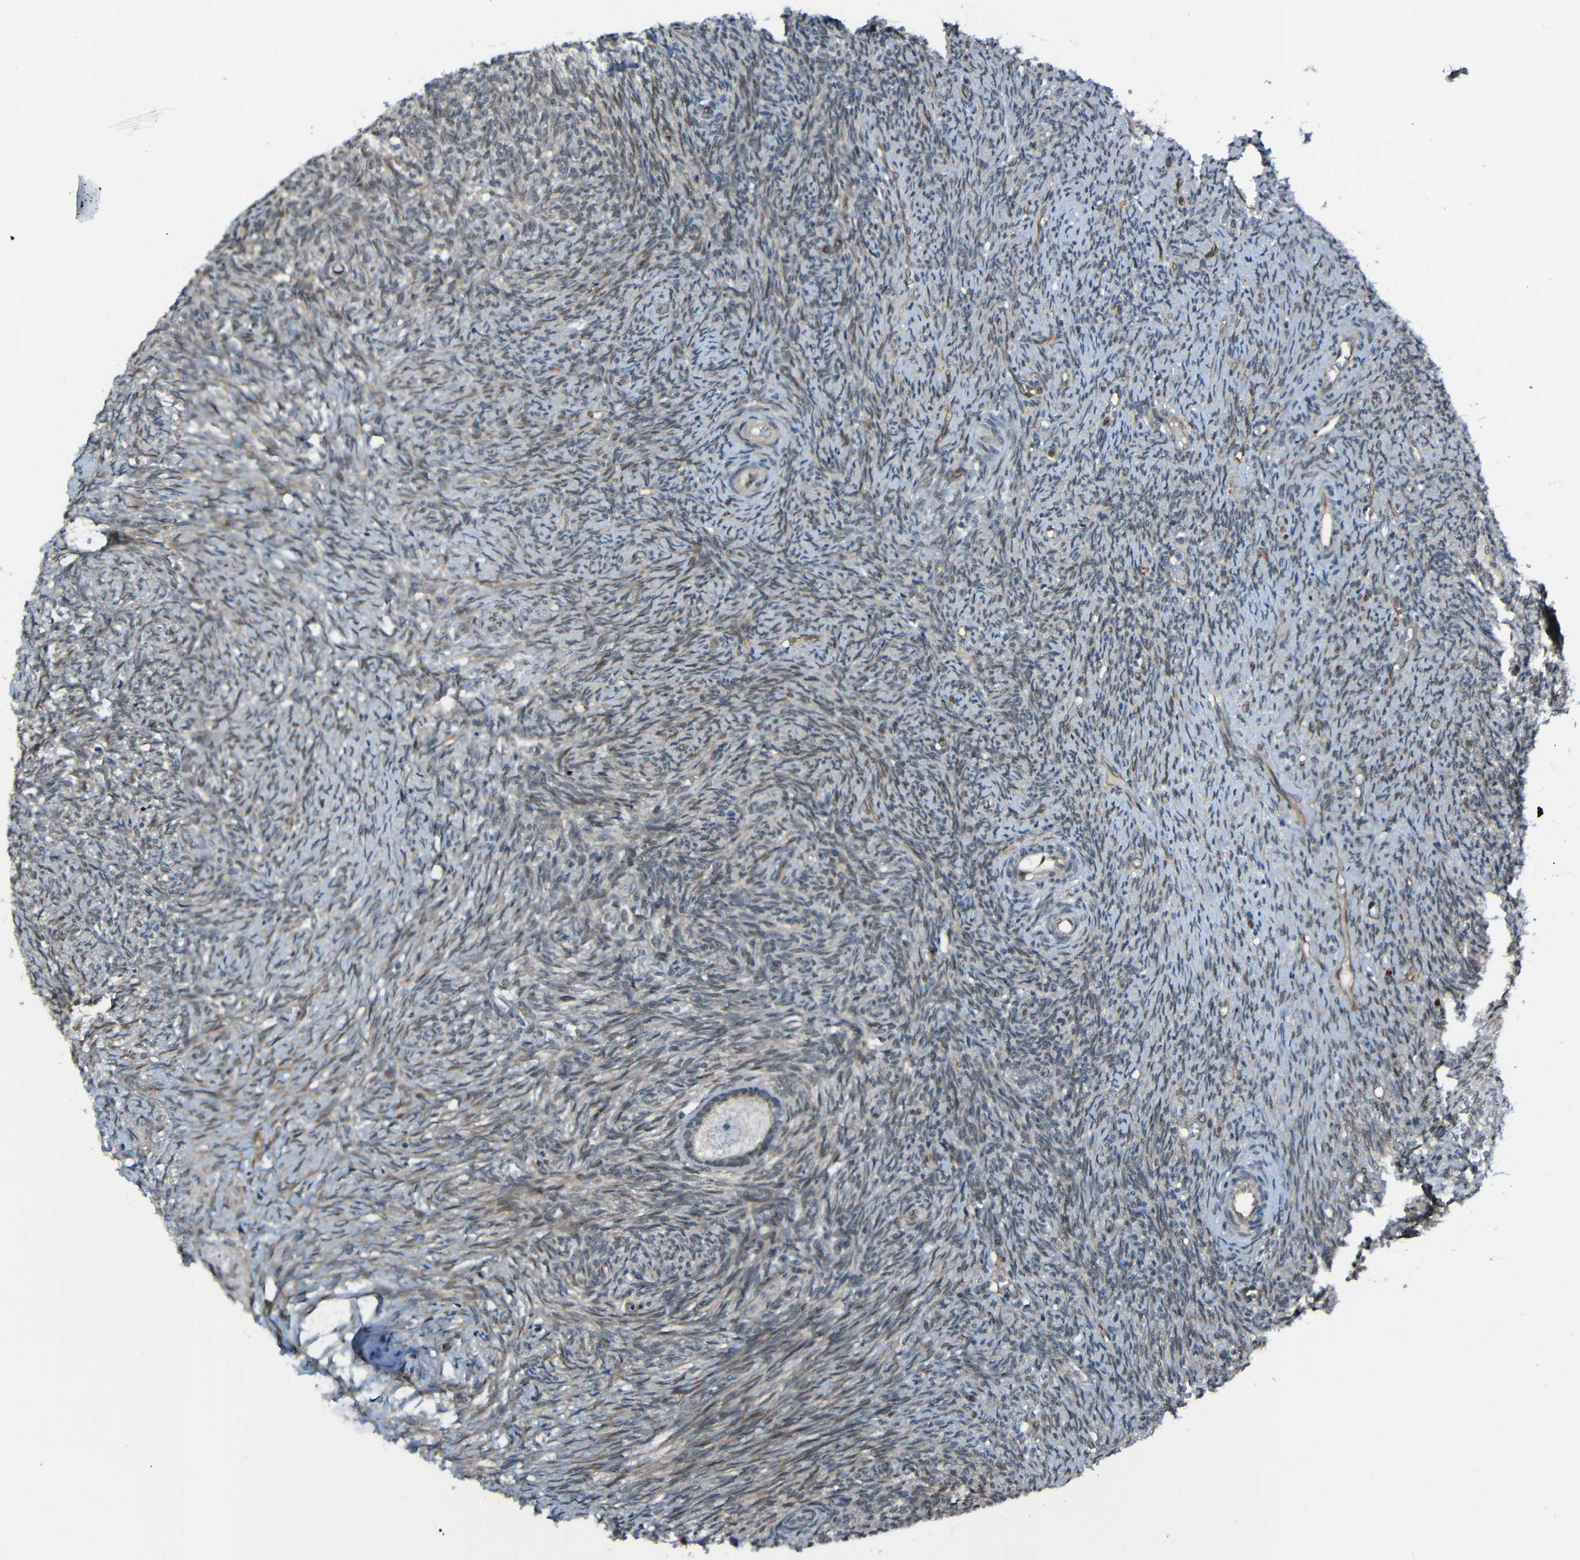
{"staining": {"intensity": "negative", "quantity": "none", "location": "none"}, "tissue": "ovary", "cell_type": "Follicle cells", "image_type": "normal", "snomed": [{"axis": "morphology", "description": "Normal tissue, NOS"}, {"axis": "topography", "description": "Ovary"}], "caption": "Ovary stained for a protein using immunohistochemistry (IHC) reveals no staining follicle cells.", "gene": "LGR5", "patient": {"sex": "female", "age": 41}}